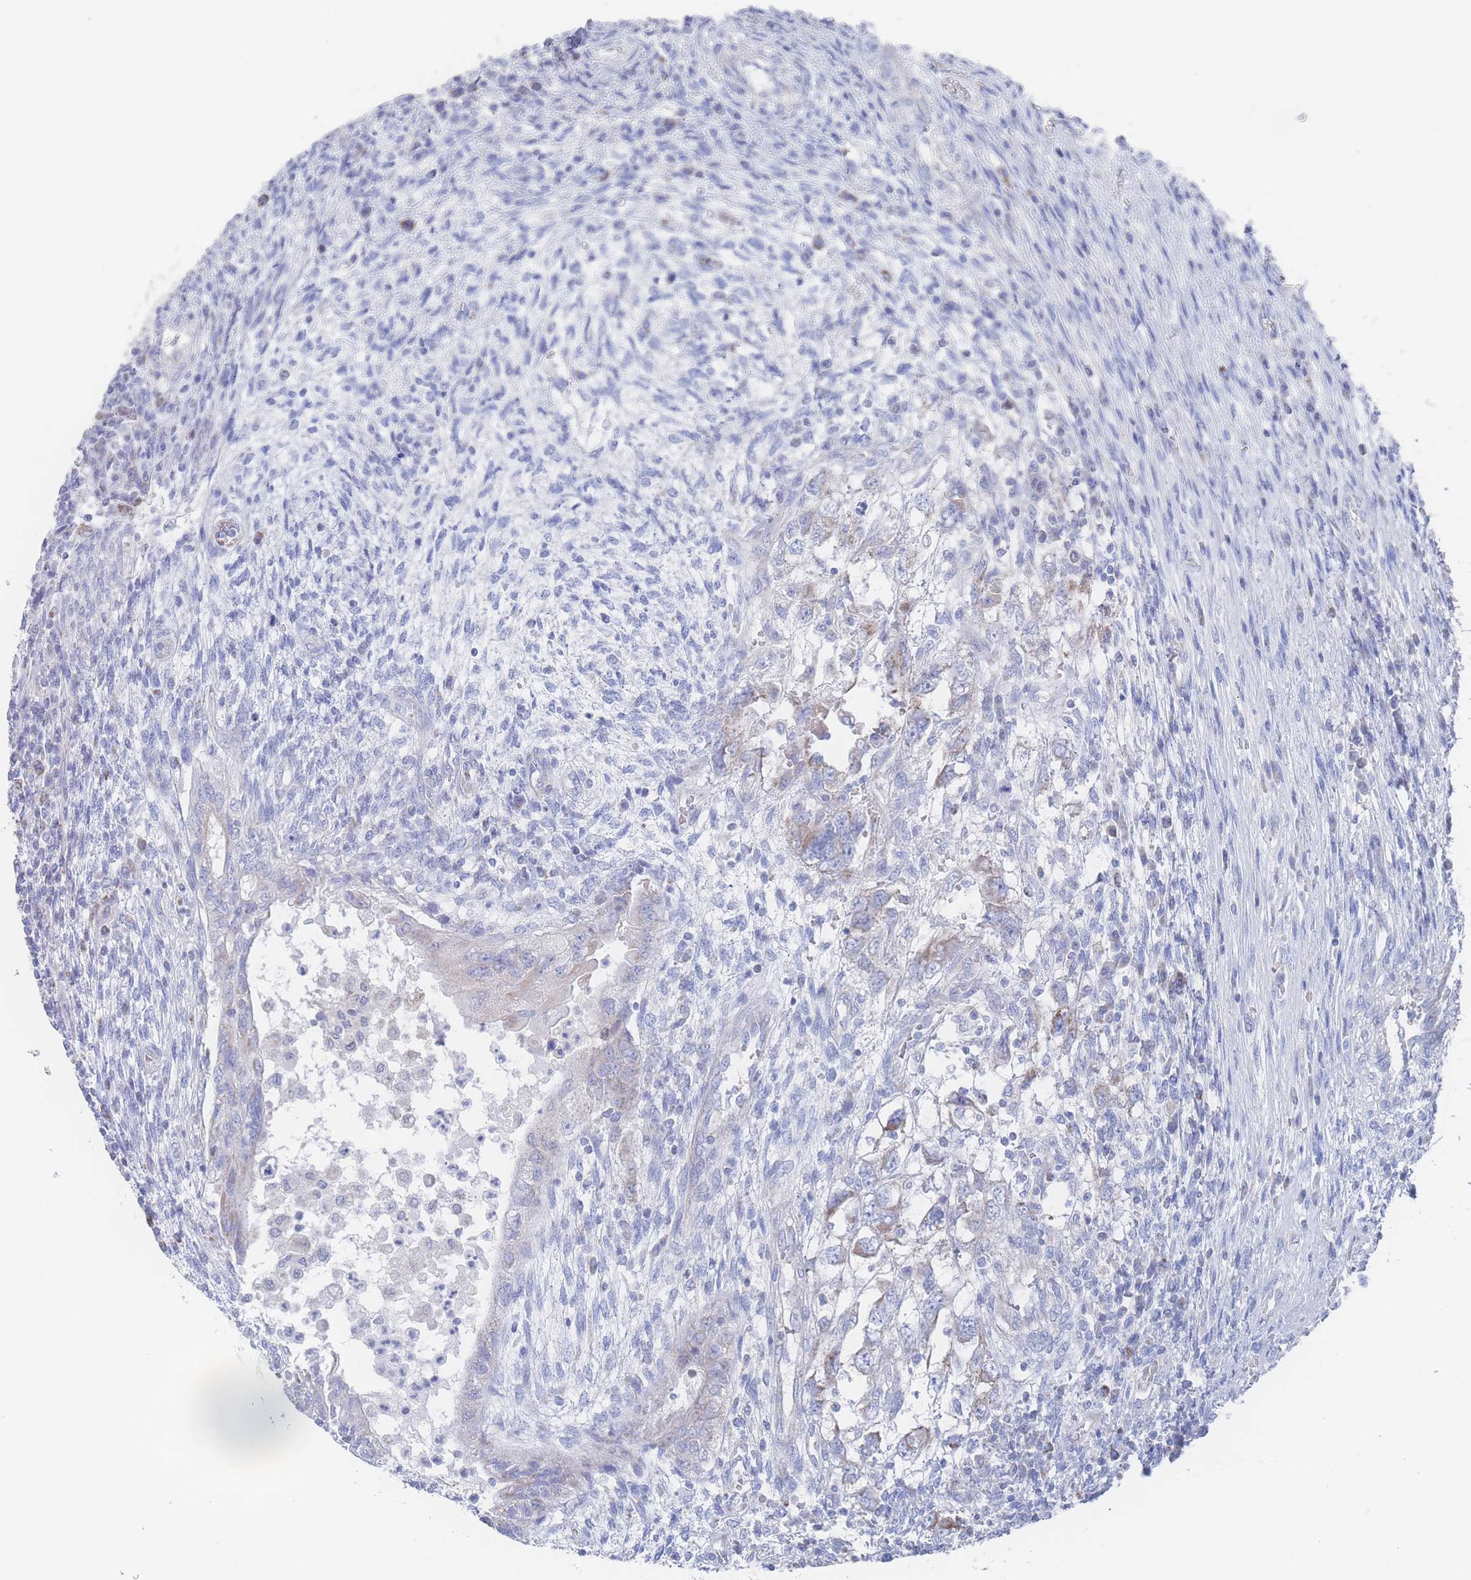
{"staining": {"intensity": "negative", "quantity": "none", "location": "none"}, "tissue": "testis cancer", "cell_type": "Tumor cells", "image_type": "cancer", "snomed": [{"axis": "morphology", "description": "Carcinoma, Embryonal, NOS"}, {"axis": "topography", "description": "Testis"}], "caption": "Testis embryonal carcinoma stained for a protein using immunohistochemistry demonstrates no expression tumor cells.", "gene": "SNPH", "patient": {"sex": "male", "age": 26}}